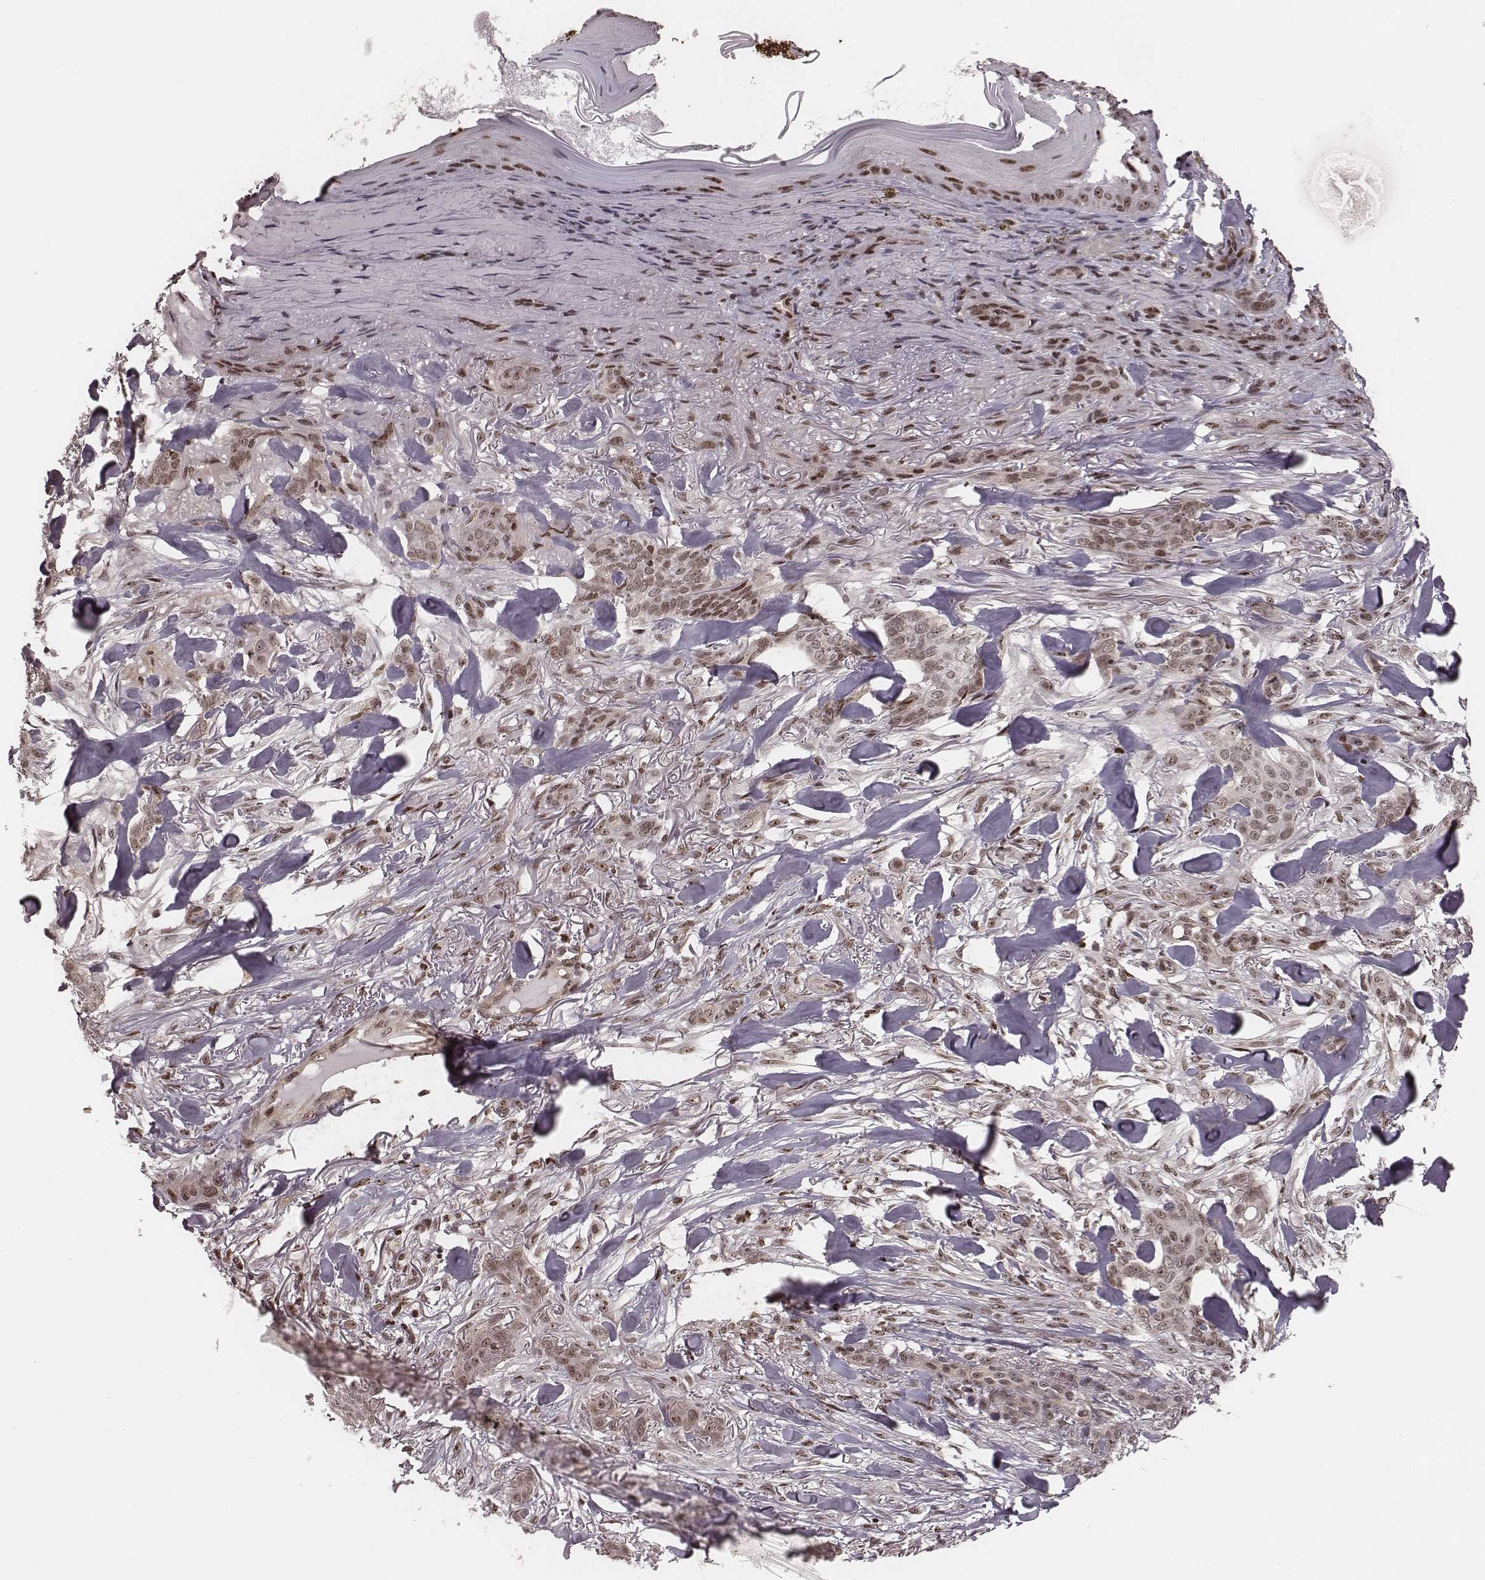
{"staining": {"intensity": "weak", "quantity": "25%-75%", "location": "cytoplasmic/membranous,nuclear"}, "tissue": "skin cancer", "cell_type": "Tumor cells", "image_type": "cancer", "snomed": [{"axis": "morphology", "description": "Basal cell carcinoma"}, {"axis": "topography", "description": "Skin"}], "caption": "Skin cancer (basal cell carcinoma) was stained to show a protein in brown. There is low levels of weak cytoplasmic/membranous and nuclear staining in approximately 25%-75% of tumor cells.", "gene": "VRK3", "patient": {"sex": "female", "age": 61}}